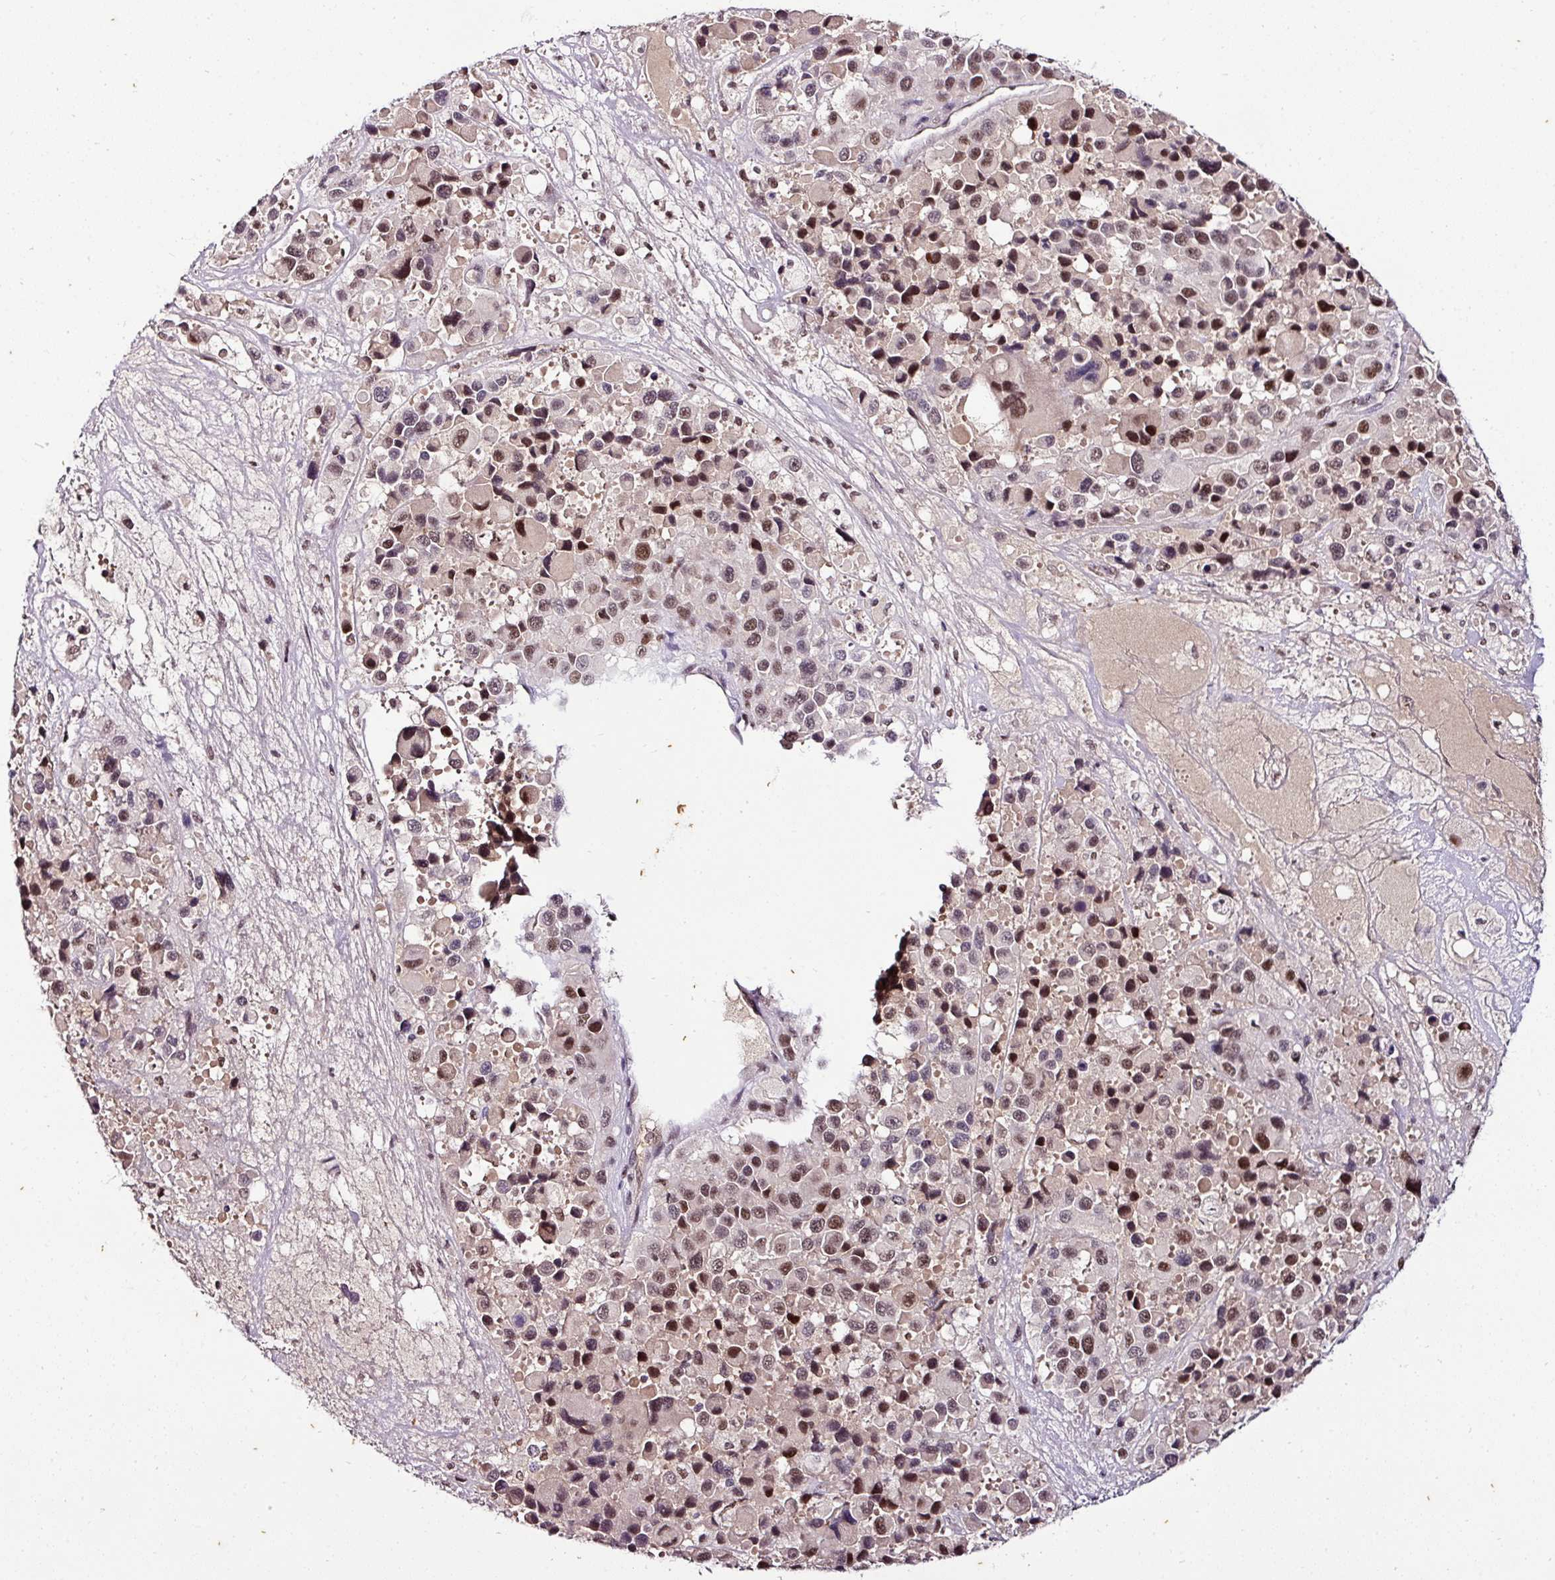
{"staining": {"intensity": "moderate", "quantity": "25%-75%", "location": "nuclear"}, "tissue": "melanoma", "cell_type": "Tumor cells", "image_type": "cancer", "snomed": [{"axis": "morphology", "description": "Malignant melanoma, Metastatic site"}, {"axis": "topography", "description": "Lymph node"}], "caption": "Immunohistochemistry of human malignant melanoma (metastatic site) reveals medium levels of moderate nuclear expression in approximately 25%-75% of tumor cells.", "gene": "KLF16", "patient": {"sex": "female", "age": 65}}